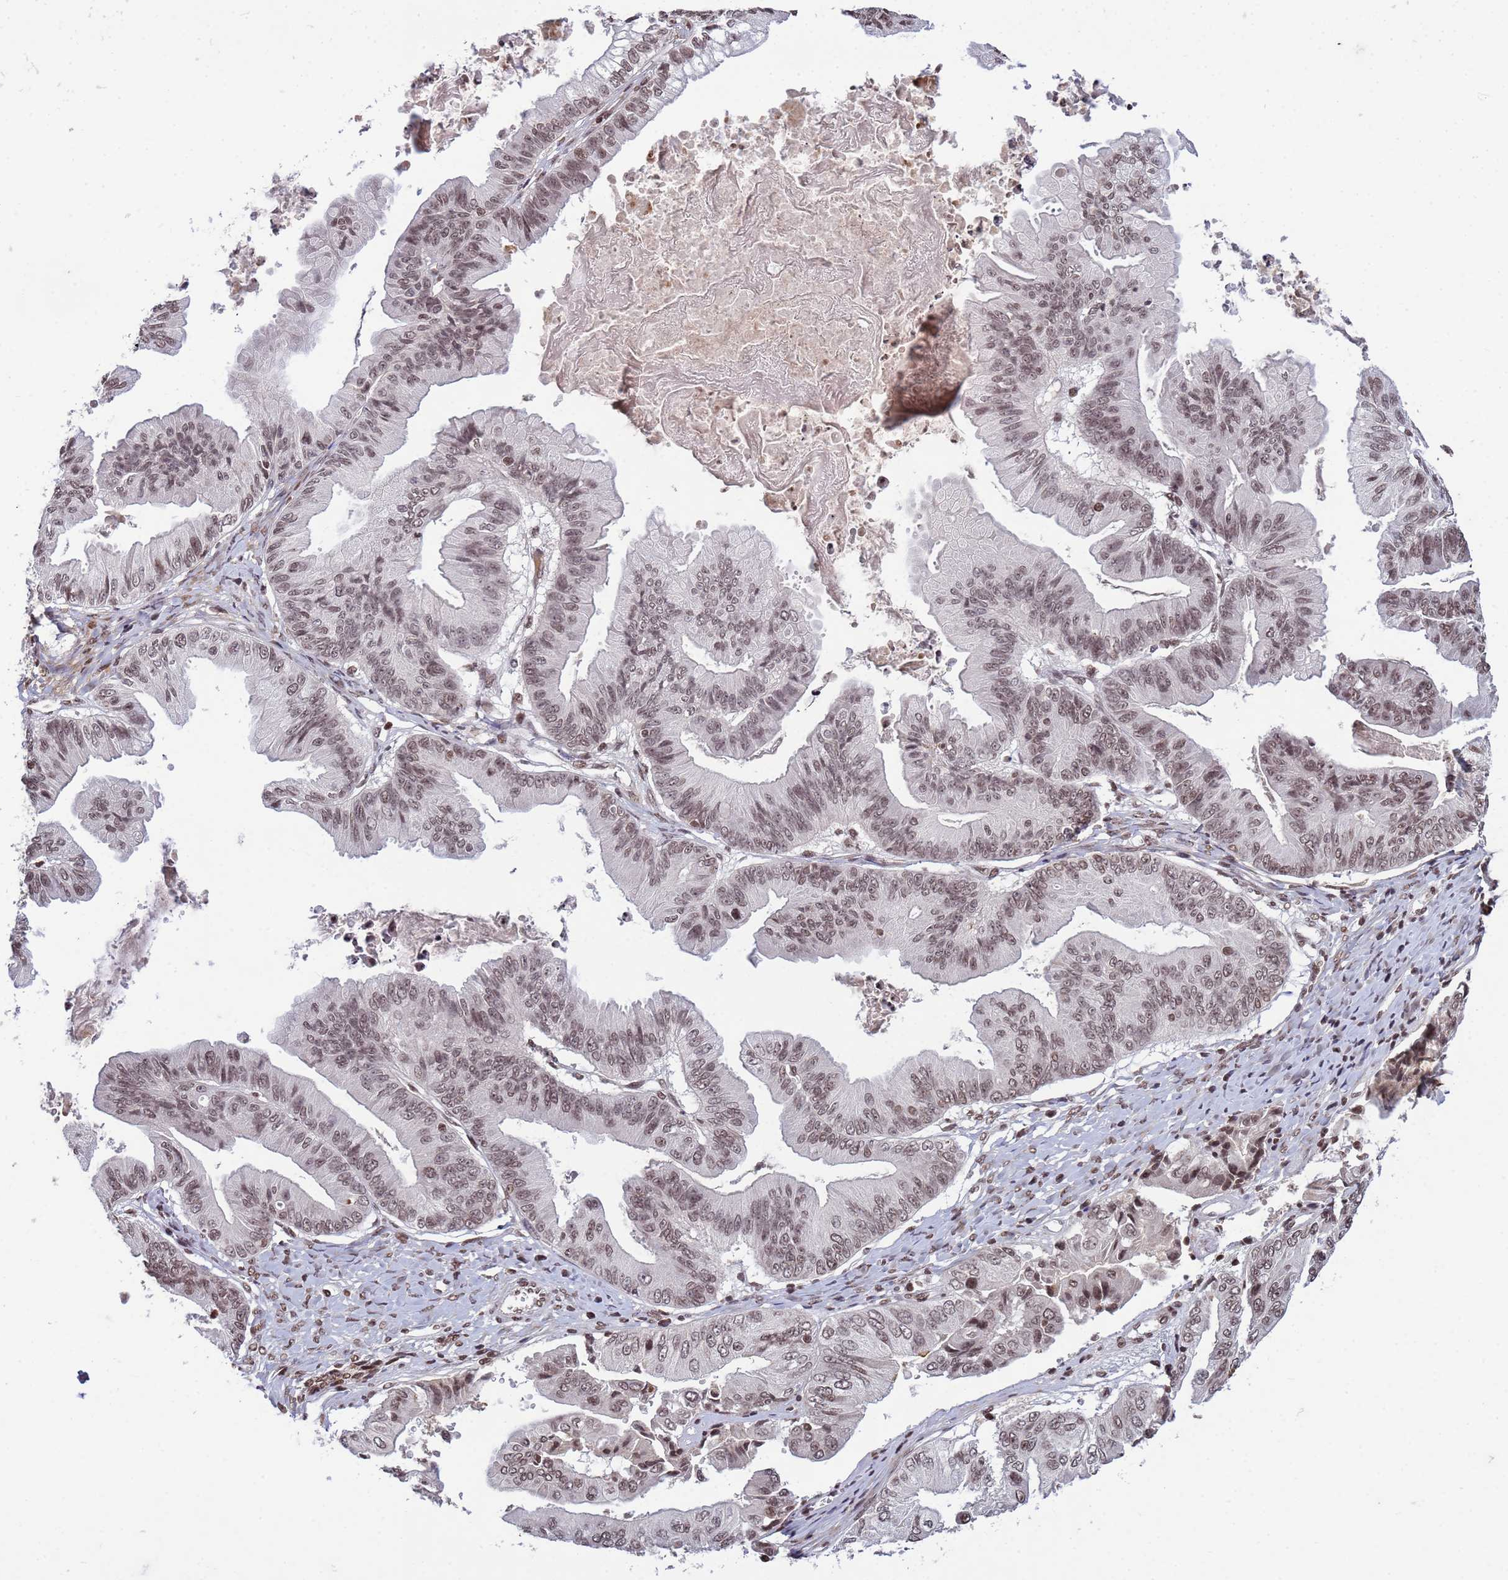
{"staining": {"intensity": "moderate", "quantity": ">75%", "location": "nuclear"}, "tissue": "ovarian cancer", "cell_type": "Tumor cells", "image_type": "cancer", "snomed": [{"axis": "morphology", "description": "Cystadenocarcinoma, mucinous, NOS"}, {"axis": "topography", "description": "Ovary"}], "caption": "IHC staining of ovarian cancer, which displays medium levels of moderate nuclear expression in approximately >75% of tumor cells indicating moderate nuclear protein positivity. The staining was performed using DAB (brown) for protein detection and nuclei were counterstained in hematoxylin (blue).", "gene": "H3-3B", "patient": {"sex": "female", "age": 61}}